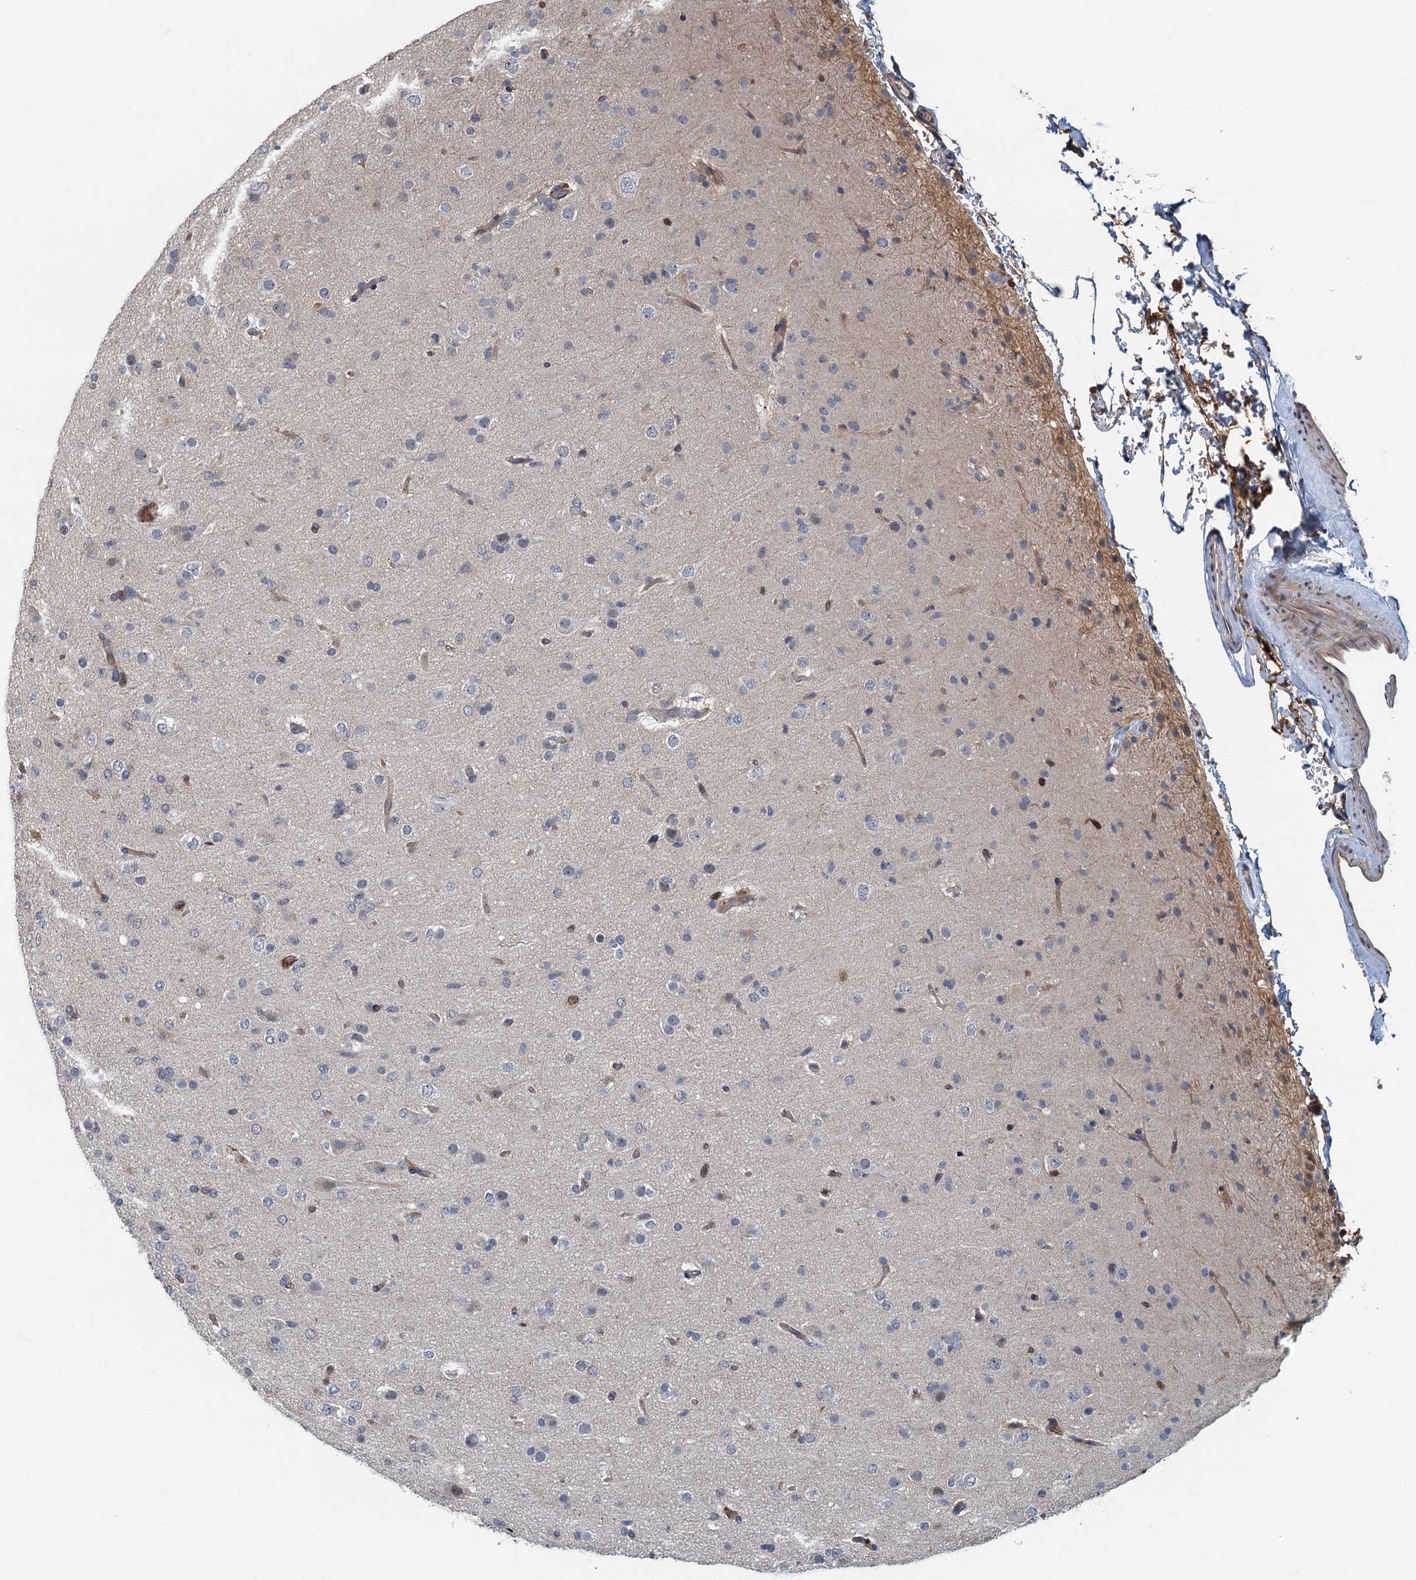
{"staining": {"intensity": "negative", "quantity": "none", "location": "none"}, "tissue": "glioma", "cell_type": "Tumor cells", "image_type": "cancer", "snomed": [{"axis": "morphology", "description": "Glioma, malignant, Low grade"}, {"axis": "topography", "description": "Brain"}], "caption": "Tumor cells are negative for protein expression in human malignant glioma (low-grade).", "gene": "CKAP2L", "patient": {"sex": "male", "age": 65}}